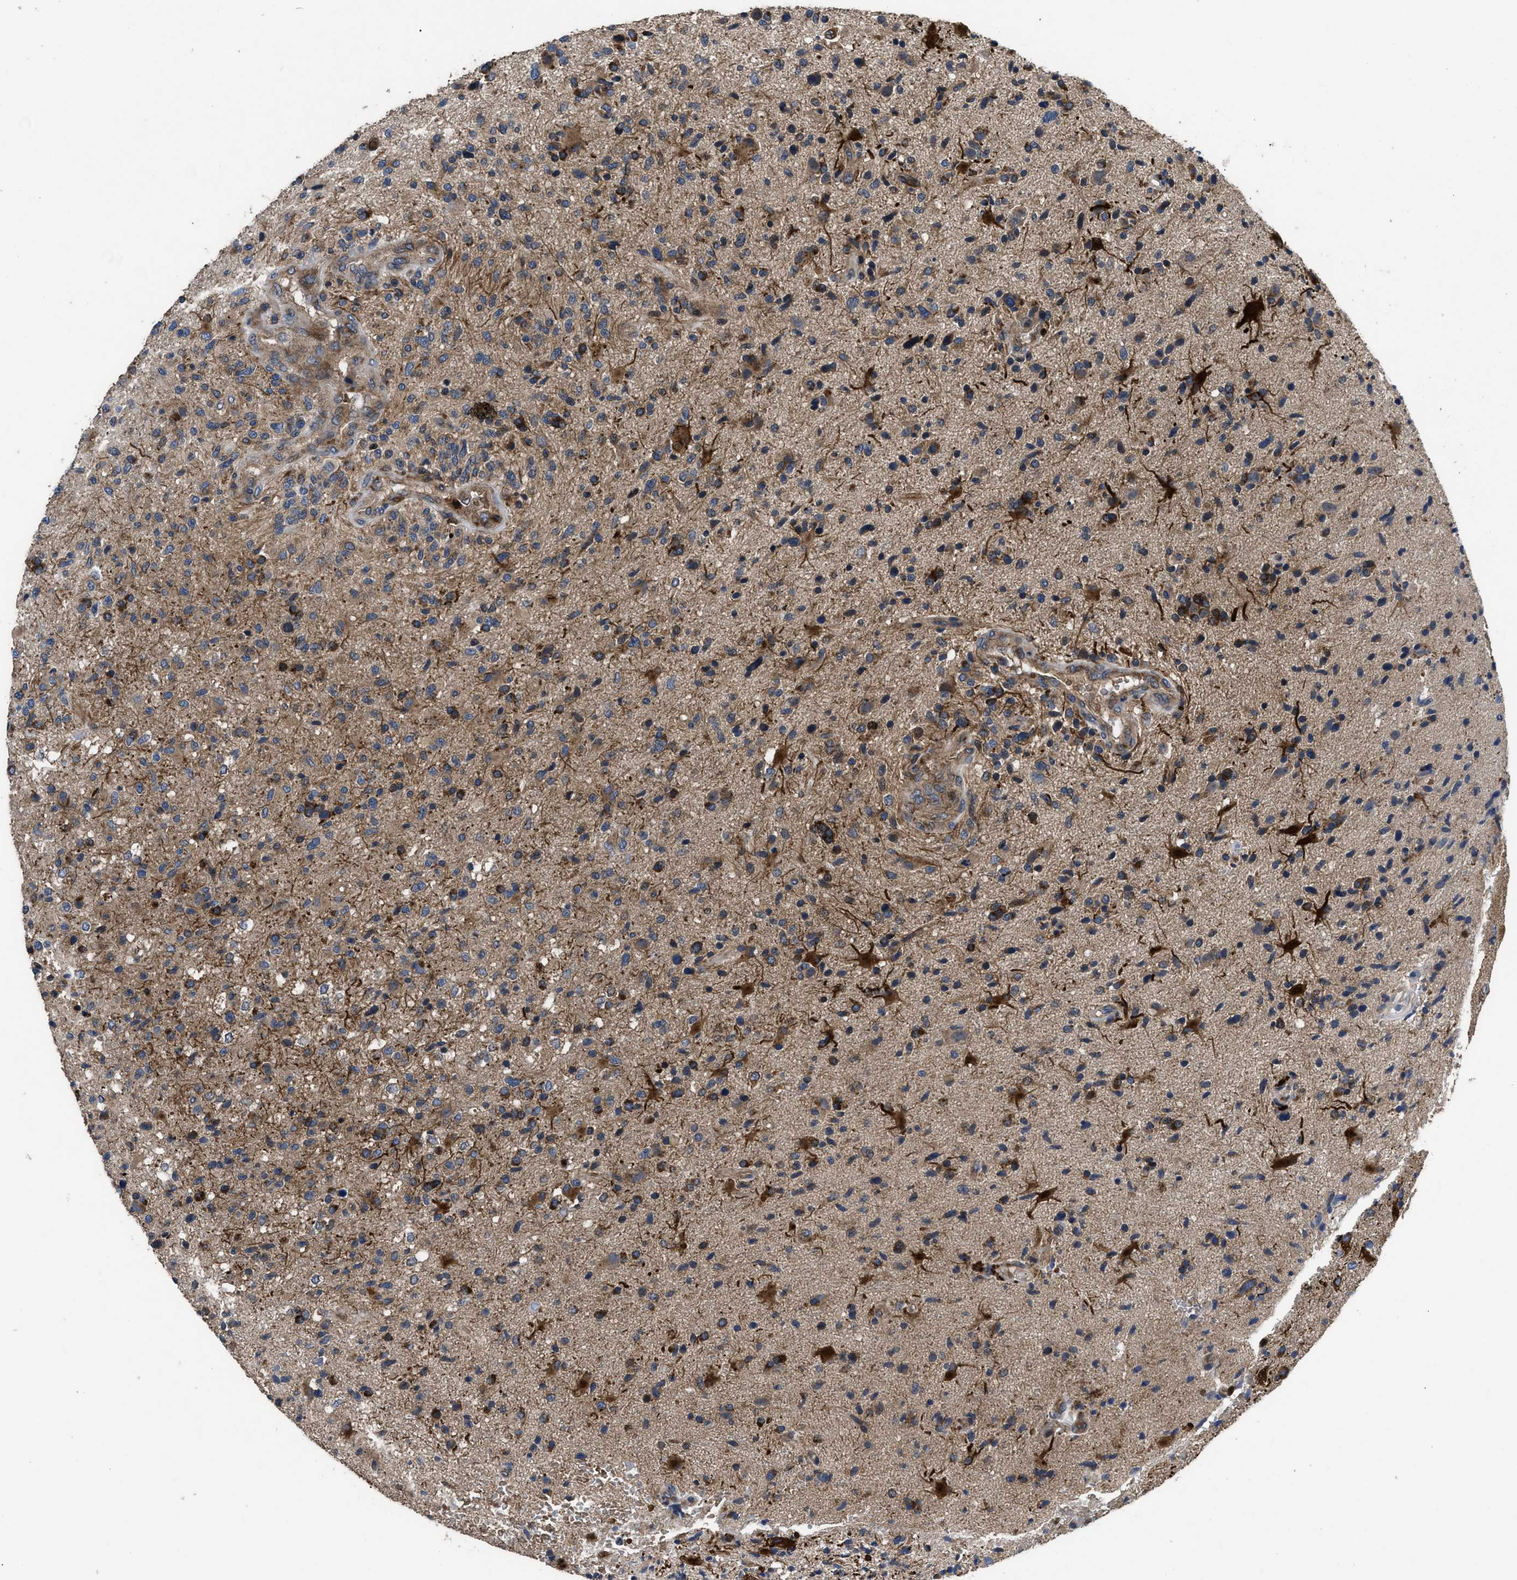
{"staining": {"intensity": "moderate", "quantity": ">75%", "location": "cytoplasmic/membranous"}, "tissue": "glioma", "cell_type": "Tumor cells", "image_type": "cancer", "snomed": [{"axis": "morphology", "description": "Glioma, malignant, High grade"}, {"axis": "topography", "description": "Brain"}], "caption": "The micrograph shows a brown stain indicating the presence of a protein in the cytoplasmic/membranous of tumor cells in glioma.", "gene": "YBEY", "patient": {"sex": "male", "age": 72}}